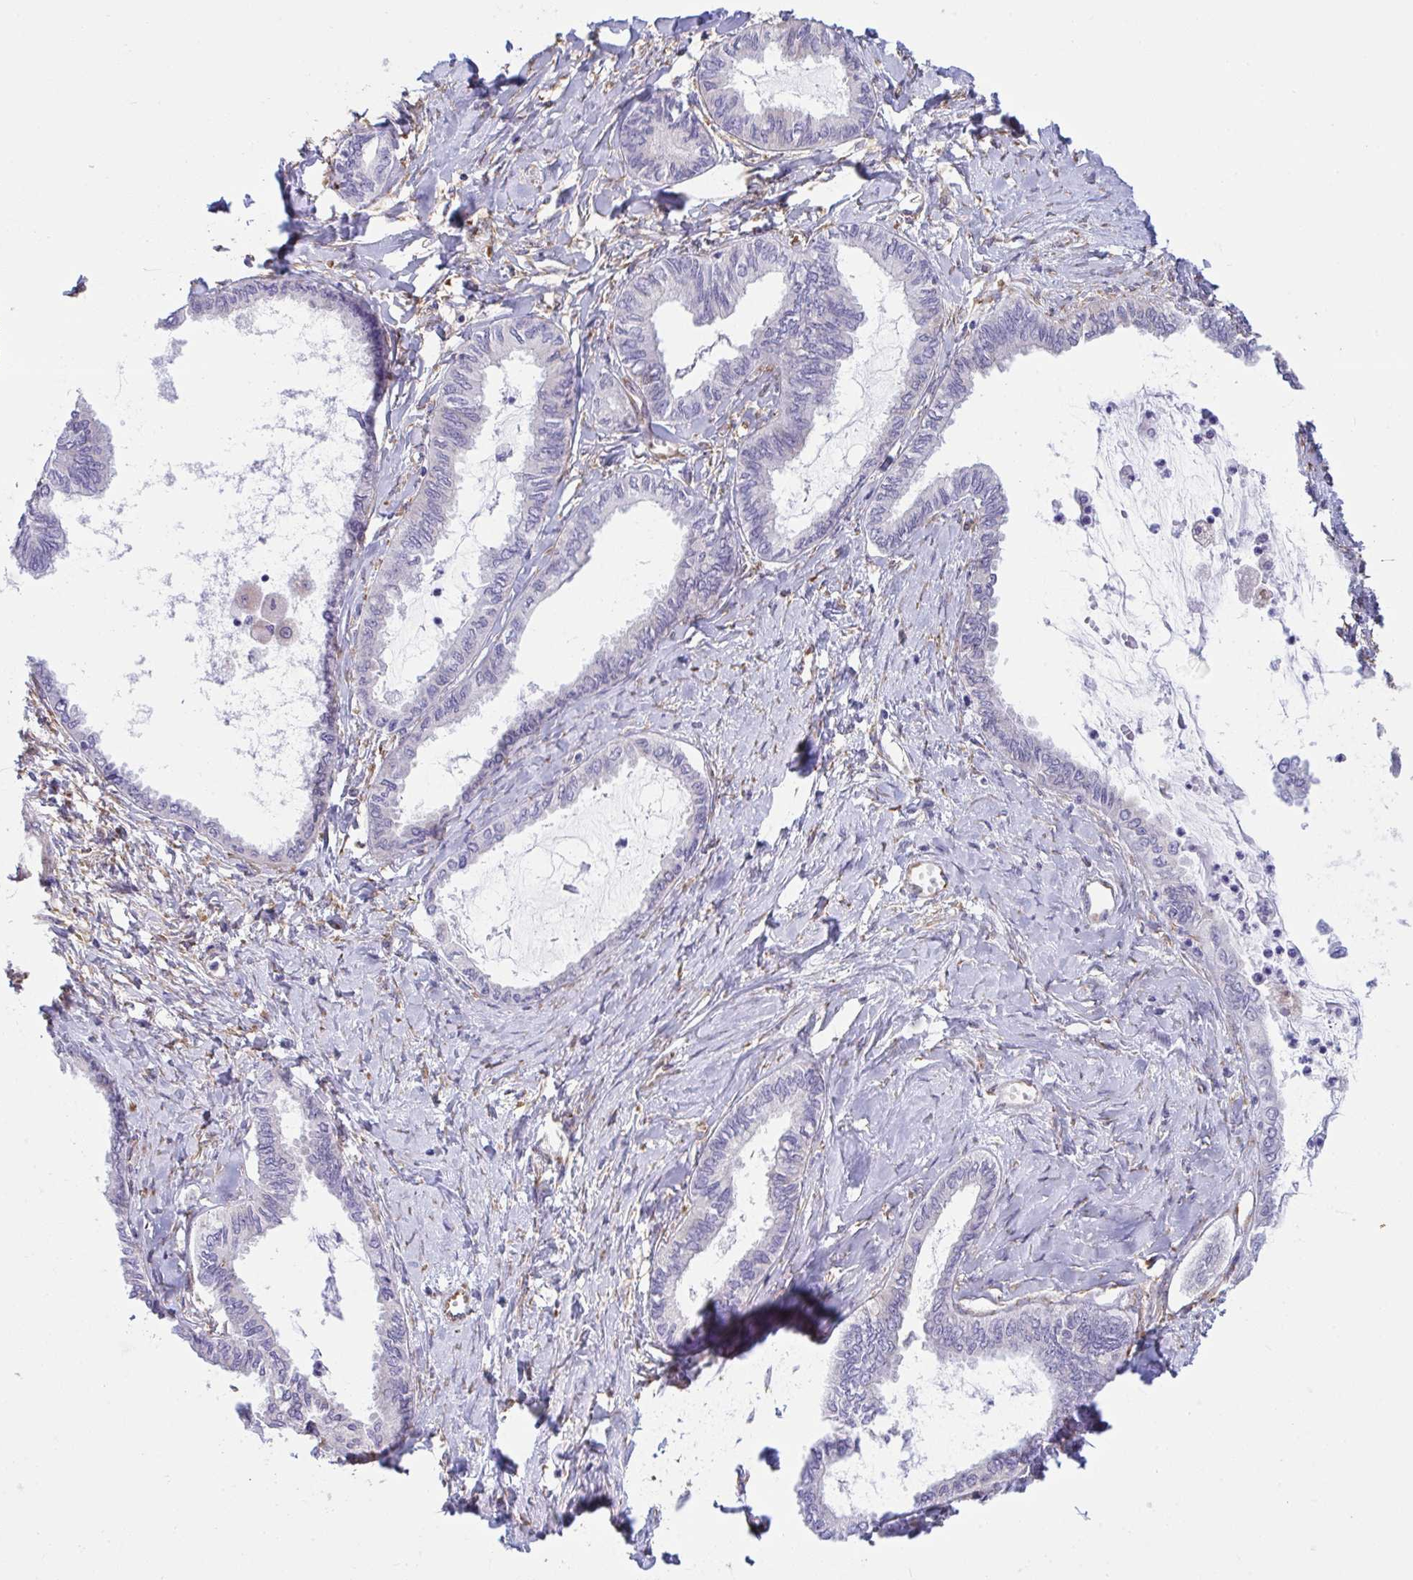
{"staining": {"intensity": "negative", "quantity": "none", "location": "none"}, "tissue": "ovarian cancer", "cell_type": "Tumor cells", "image_type": "cancer", "snomed": [{"axis": "morphology", "description": "Carcinoma, endometroid"}, {"axis": "topography", "description": "Ovary"}], "caption": "Immunohistochemistry (IHC) image of ovarian cancer (endometroid carcinoma) stained for a protein (brown), which demonstrates no expression in tumor cells.", "gene": "ASPH", "patient": {"sex": "female", "age": 70}}